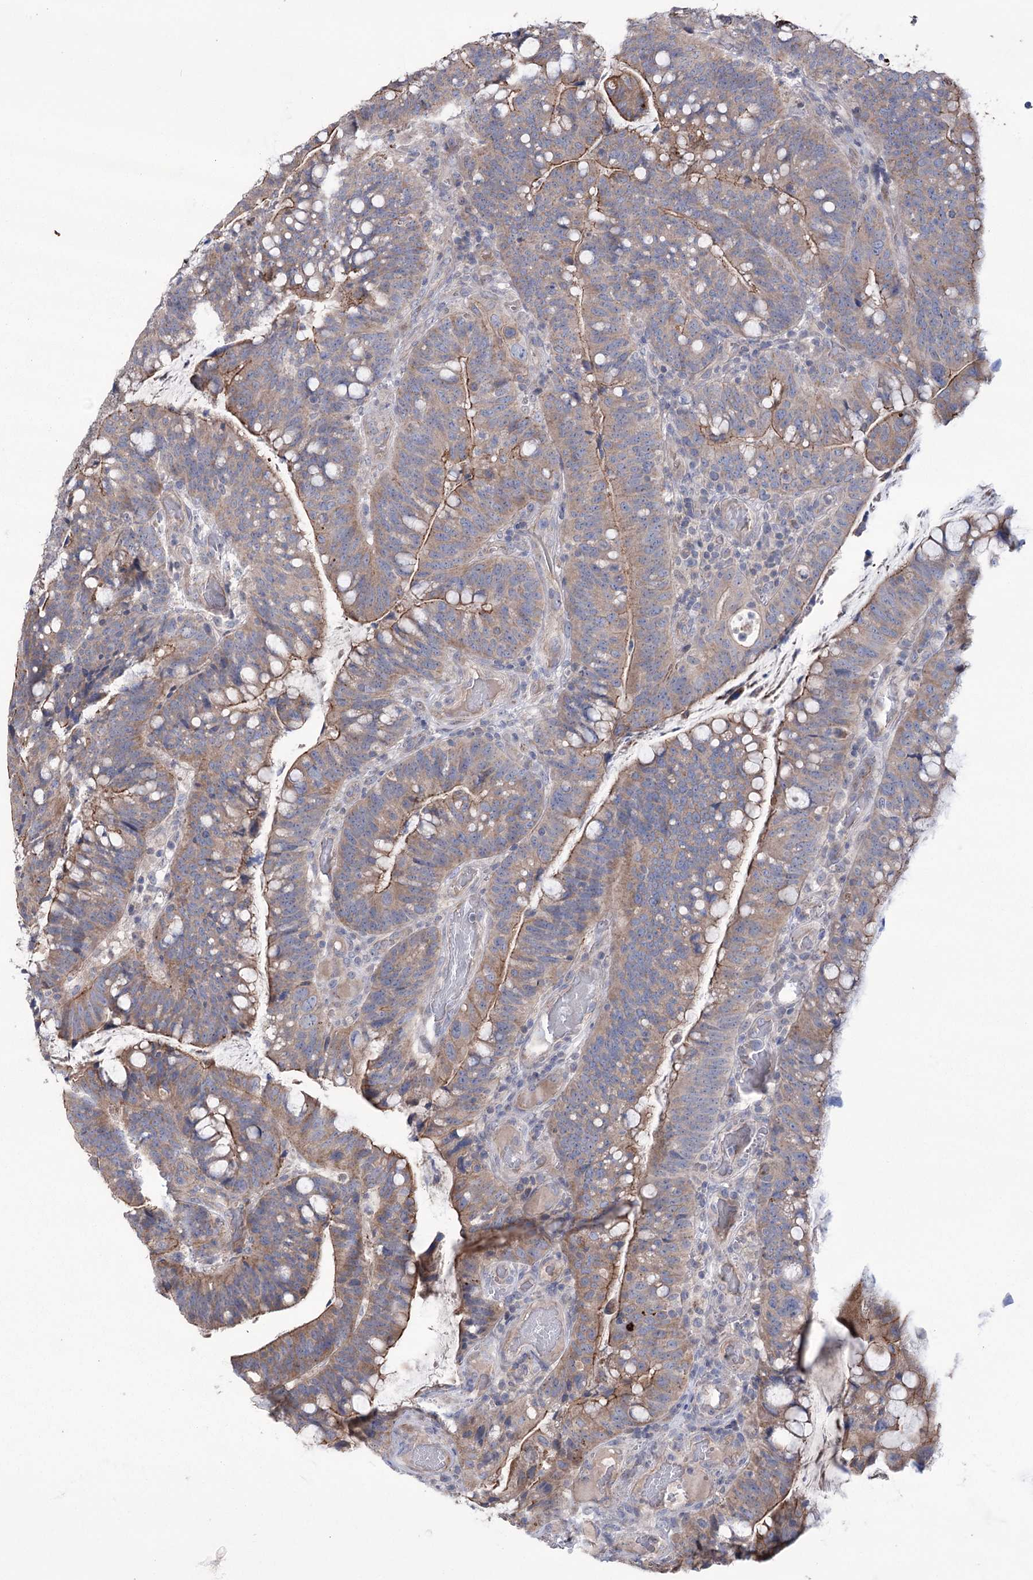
{"staining": {"intensity": "moderate", "quantity": "25%-75%", "location": "cytoplasmic/membranous"}, "tissue": "colorectal cancer", "cell_type": "Tumor cells", "image_type": "cancer", "snomed": [{"axis": "morphology", "description": "Normal tissue, NOS"}, {"axis": "morphology", "description": "Adenocarcinoma, NOS"}, {"axis": "topography", "description": "Colon"}], "caption": "Immunohistochemical staining of human adenocarcinoma (colorectal) shows medium levels of moderate cytoplasmic/membranous positivity in about 25%-75% of tumor cells.", "gene": "TRIM71", "patient": {"sex": "female", "age": 66}}